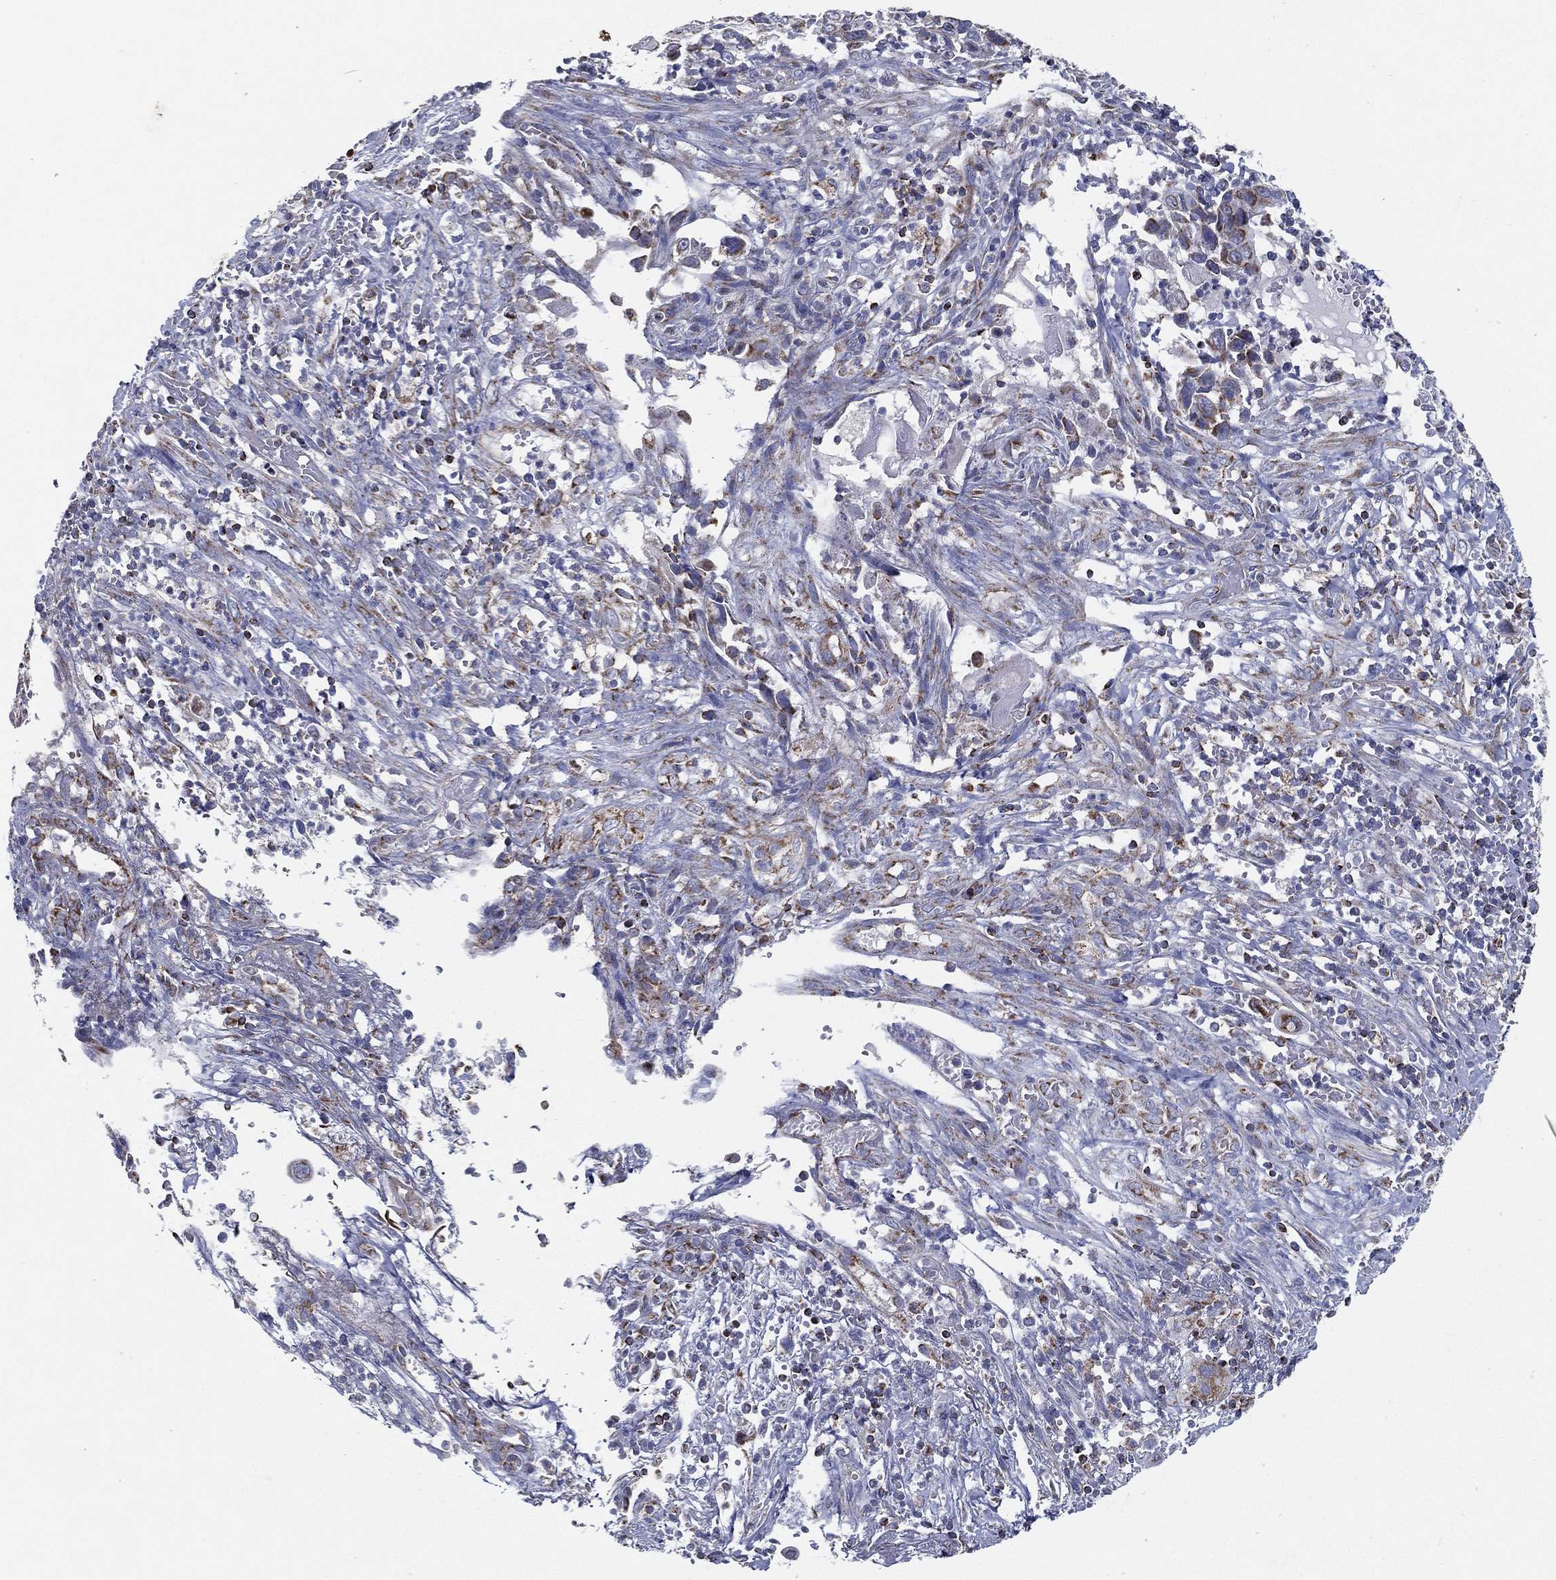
{"staining": {"intensity": "moderate", "quantity": "25%-75%", "location": "cytoplasmic/membranous"}, "tissue": "cervical cancer", "cell_type": "Tumor cells", "image_type": "cancer", "snomed": [{"axis": "morphology", "description": "Squamous cell carcinoma, NOS"}, {"axis": "topography", "description": "Cervix"}], "caption": "Tumor cells demonstrate medium levels of moderate cytoplasmic/membranous staining in about 25%-75% of cells in squamous cell carcinoma (cervical).", "gene": "SFXN1", "patient": {"sex": "female", "age": 70}}